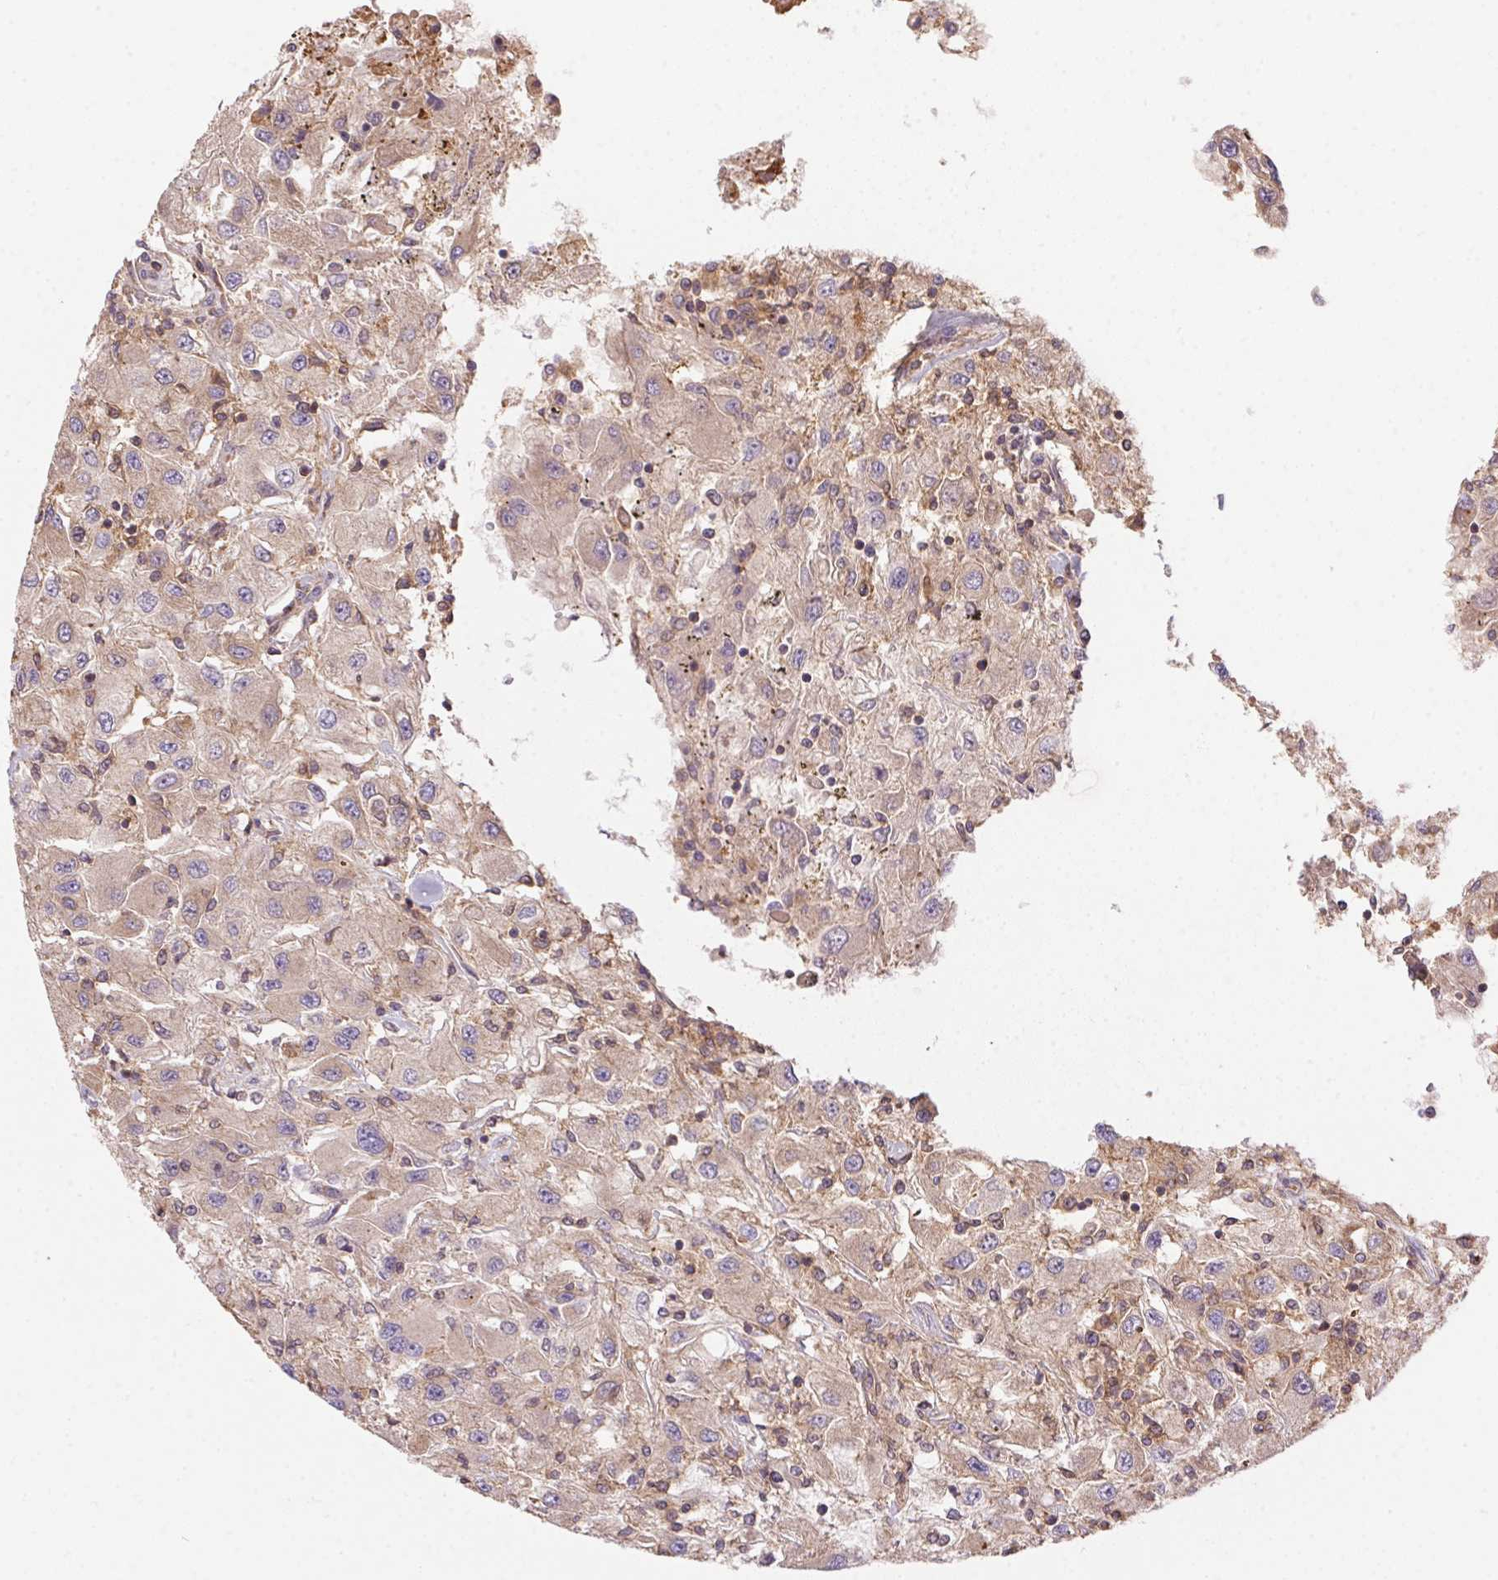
{"staining": {"intensity": "negative", "quantity": "none", "location": "none"}, "tissue": "renal cancer", "cell_type": "Tumor cells", "image_type": "cancer", "snomed": [{"axis": "morphology", "description": "Adenocarcinoma, NOS"}, {"axis": "topography", "description": "Kidney"}], "caption": "Immunohistochemistry of human renal adenocarcinoma shows no positivity in tumor cells.", "gene": "MEX3D", "patient": {"sex": "female", "age": 67}}